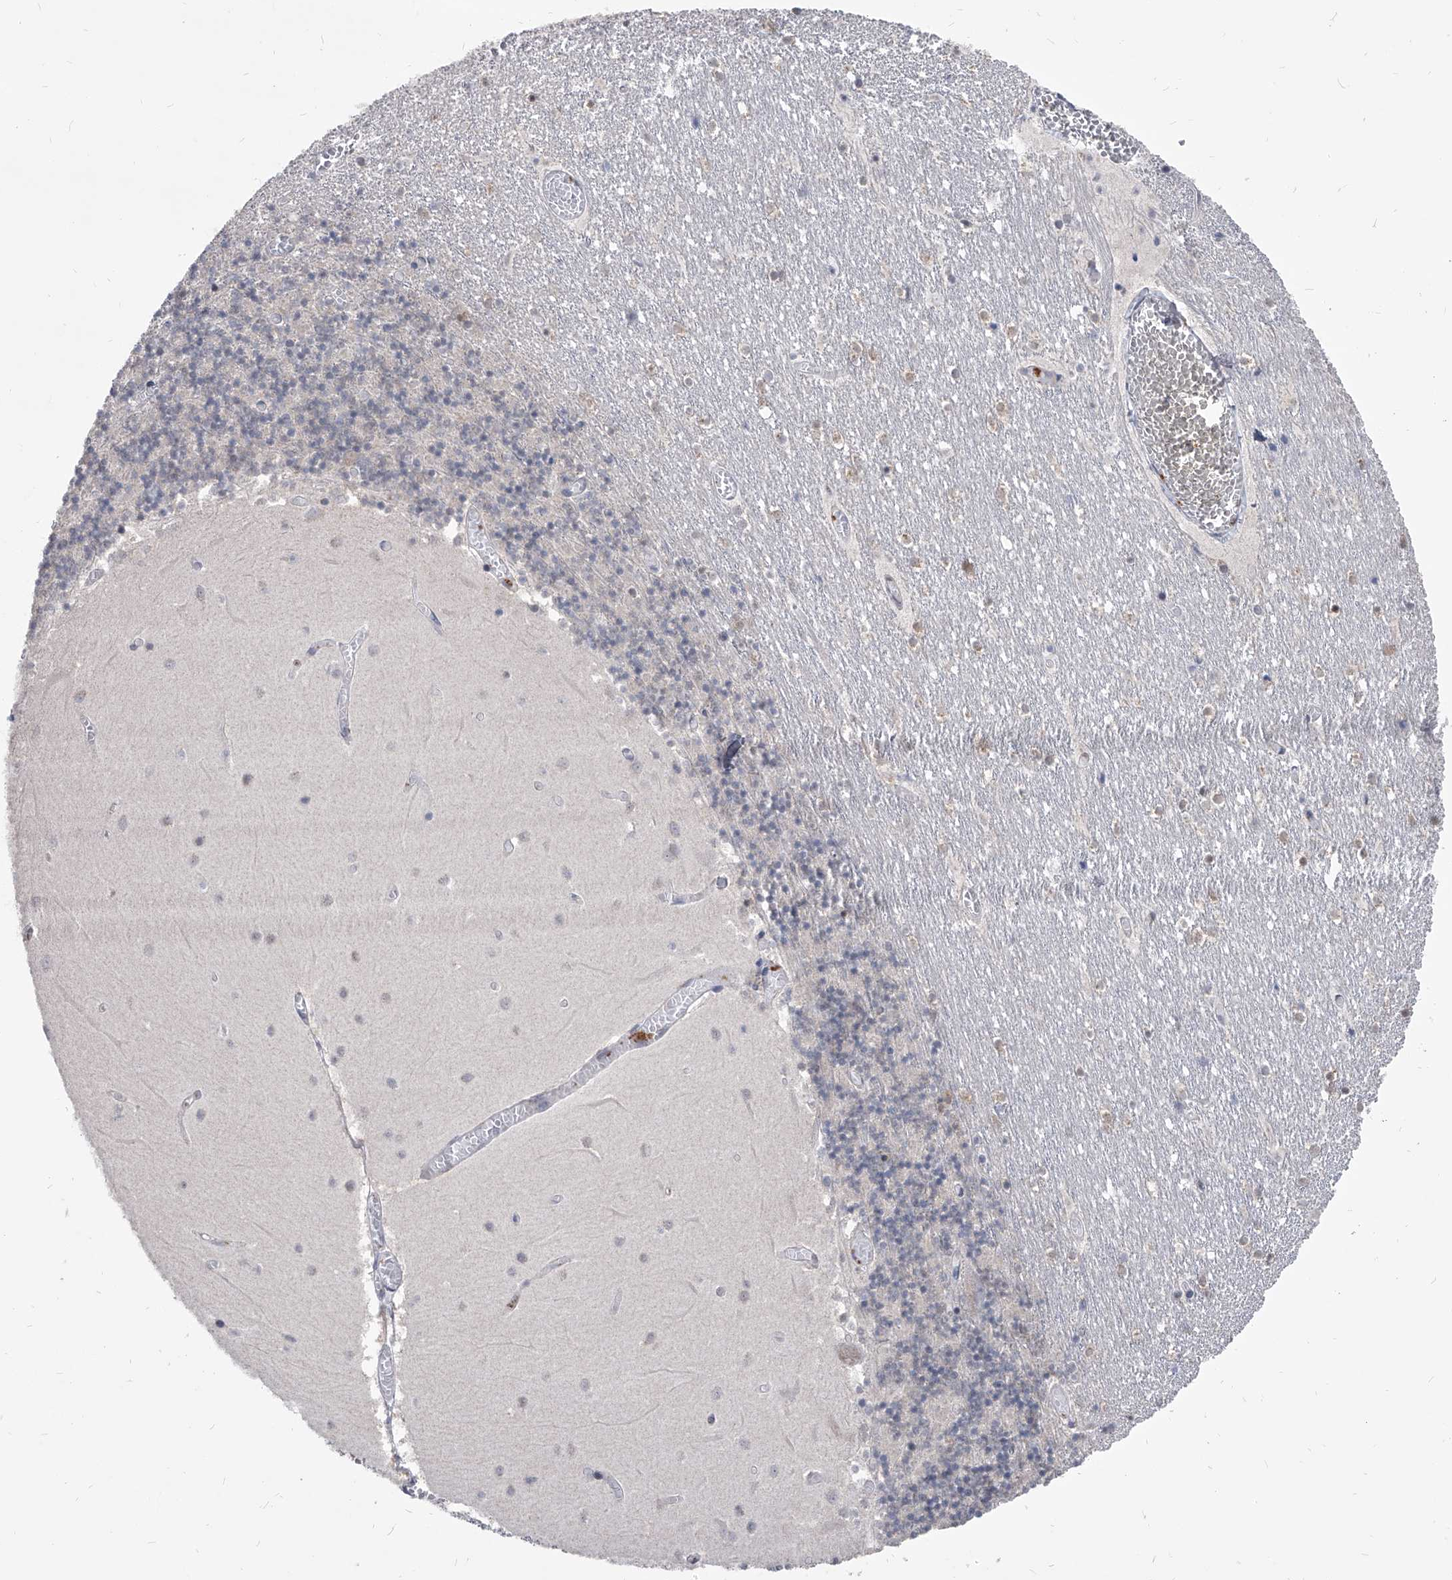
{"staining": {"intensity": "negative", "quantity": "none", "location": "none"}, "tissue": "cerebellum", "cell_type": "Cells in granular layer", "image_type": "normal", "snomed": [{"axis": "morphology", "description": "Normal tissue, NOS"}, {"axis": "topography", "description": "Cerebellum"}], "caption": "High magnification brightfield microscopy of normal cerebellum stained with DAB (brown) and counterstained with hematoxylin (blue): cells in granular layer show no significant positivity.", "gene": "EVA1C", "patient": {"sex": "female", "age": 28}}